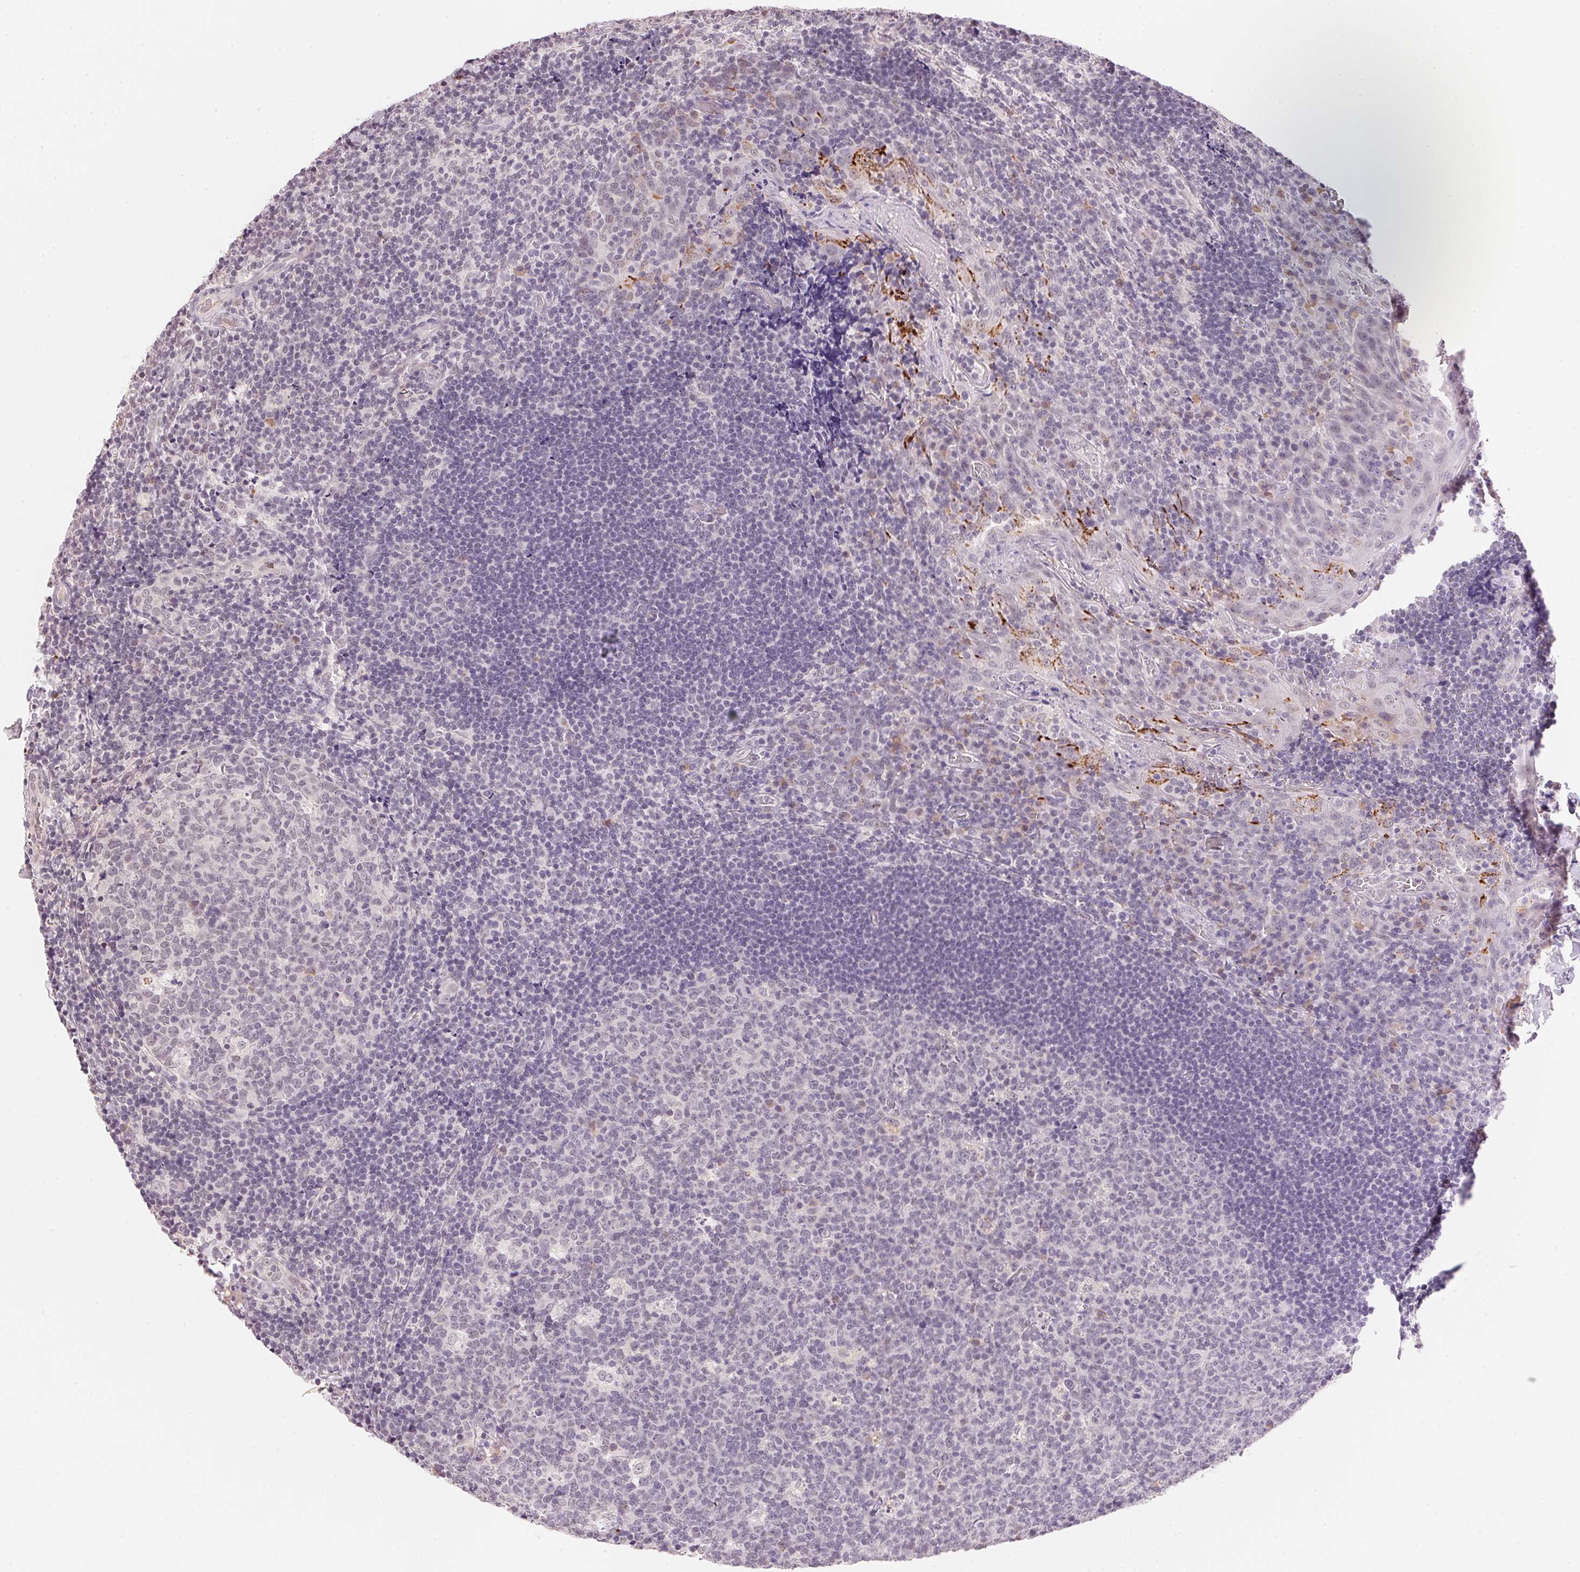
{"staining": {"intensity": "negative", "quantity": "none", "location": "none"}, "tissue": "tonsil", "cell_type": "Germinal center cells", "image_type": "normal", "snomed": [{"axis": "morphology", "description": "Normal tissue, NOS"}, {"axis": "topography", "description": "Tonsil"}], "caption": "Unremarkable tonsil was stained to show a protein in brown. There is no significant staining in germinal center cells. (Immunohistochemistry (ihc), brightfield microscopy, high magnification).", "gene": "FNDC4", "patient": {"sex": "male", "age": 17}}